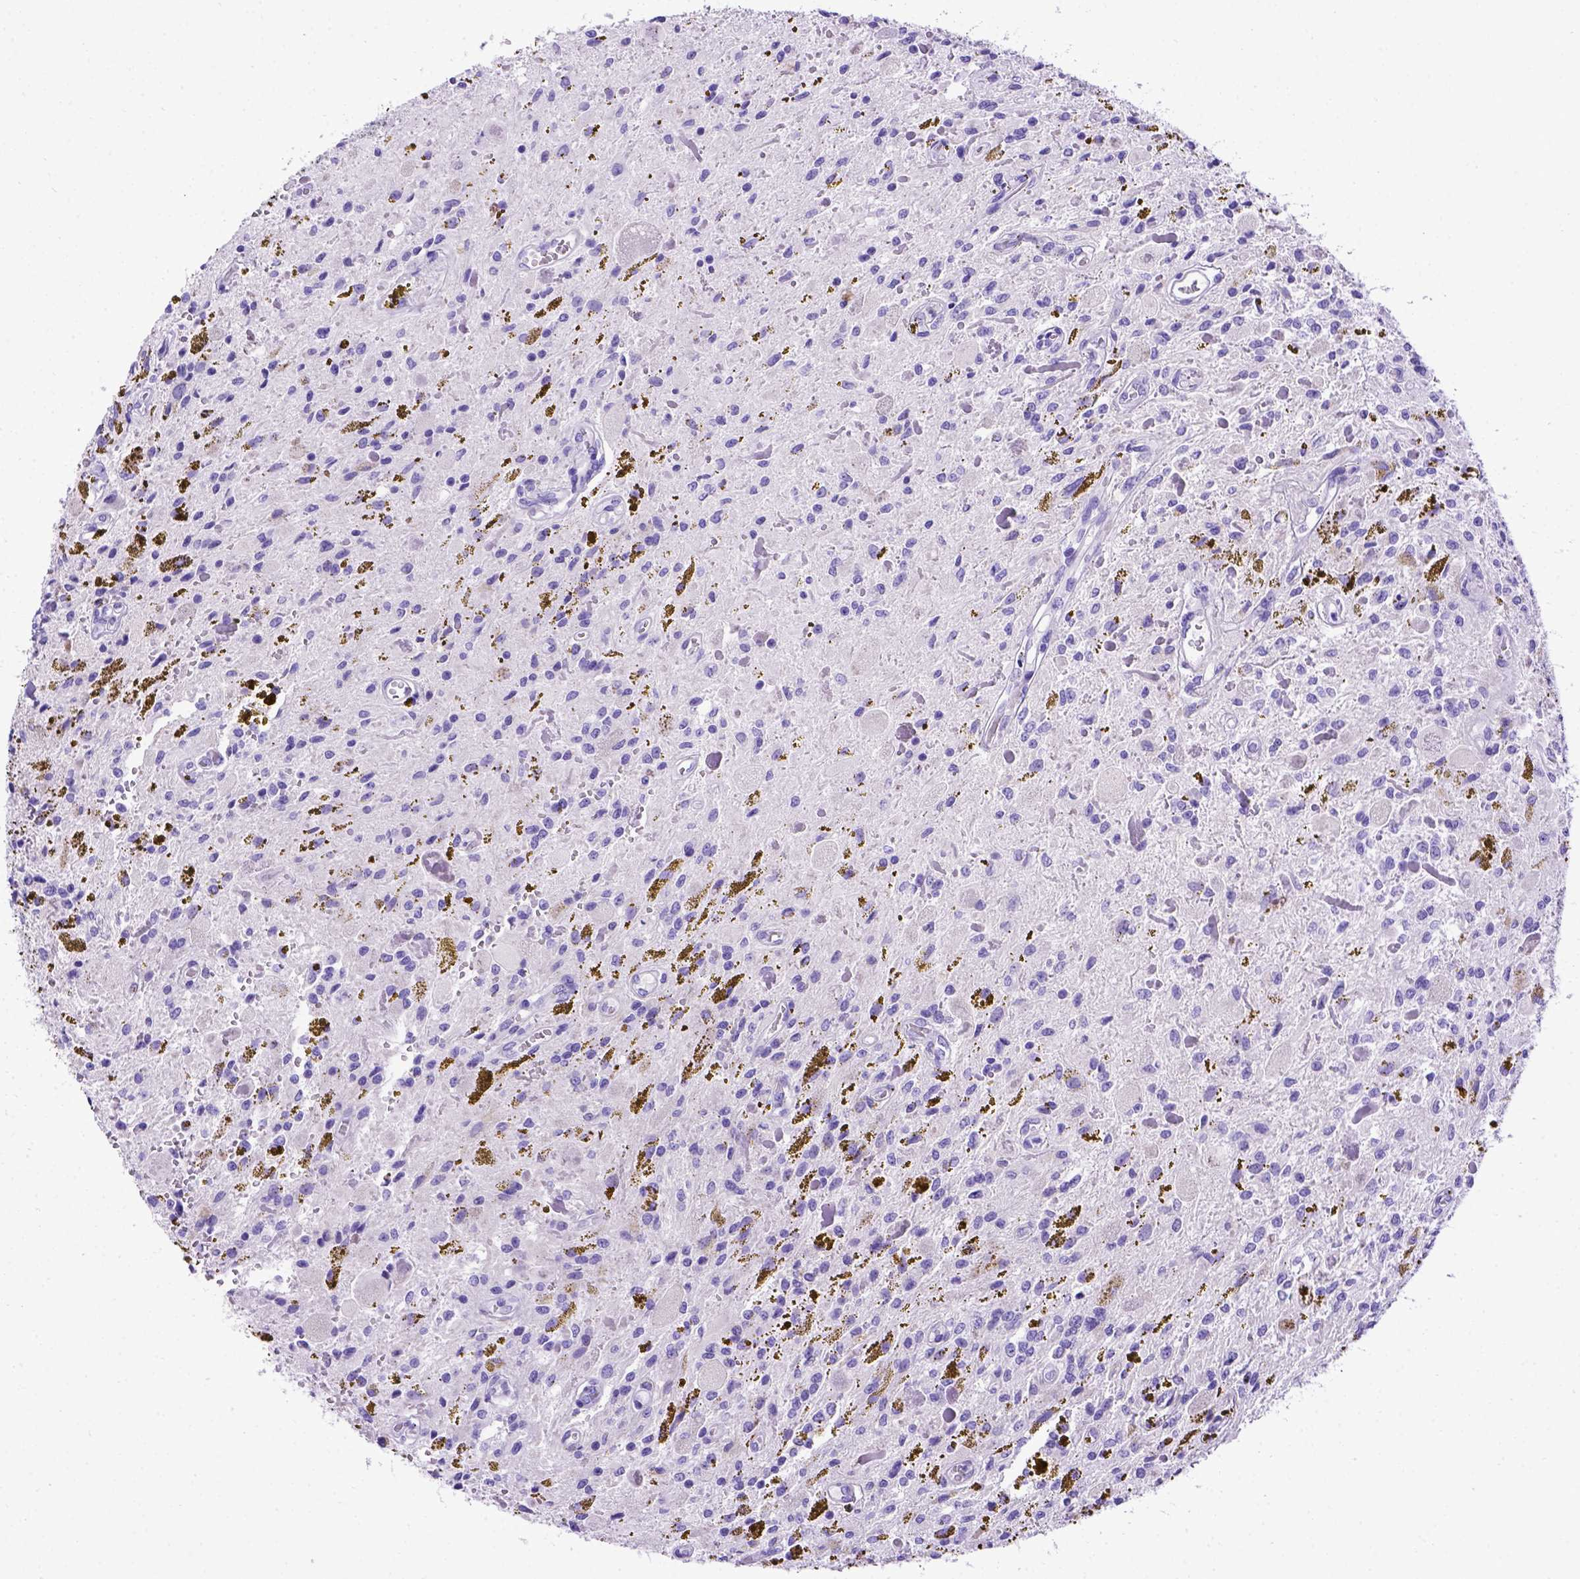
{"staining": {"intensity": "negative", "quantity": "none", "location": "none"}, "tissue": "glioma", "cell_type": "Tumor cells", "image_type": "cancer", "snomed": [{"axis": "morphology", "description": "Glioma, malignant, Low grade"}, {"axis": "topography", "description": "Cerebellum"}], "caption": "High power microscopy photomicrograph of an immunohistochemistry (IHC) image of glioma, revealing no significant staining in tumor cells. (DAB (3,3'-diaminobenzidine) IHC visualized using brightfield microscopy, high magnification).", "gene": "MEOX2", "patient": {"sex": "female", "age": 14}}